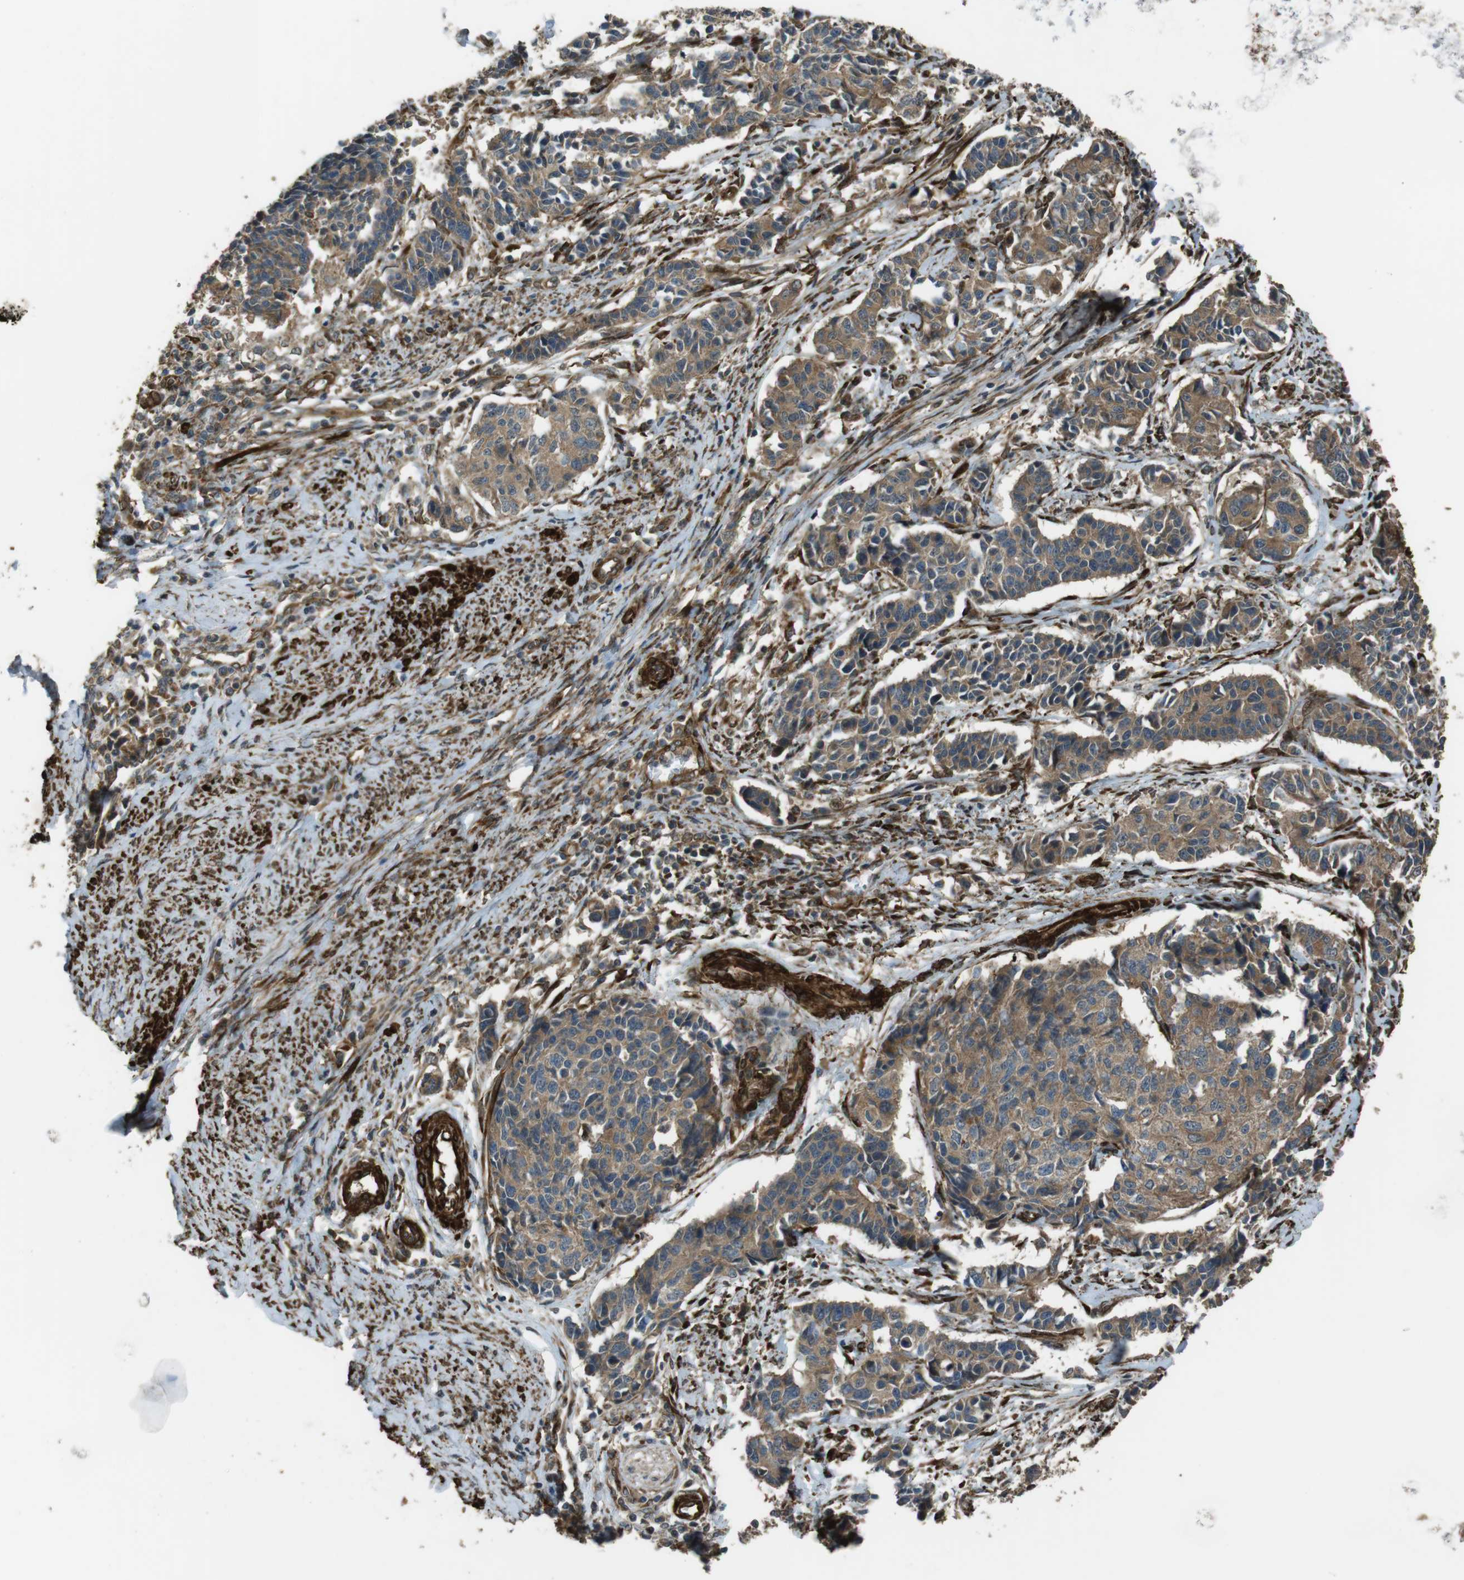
{"staining": {"intensity": "moderate", "quantity": ">75%", "location": "cytoplasmic/membranous"}, "tissue": "cervical cancer", "cell_type": "Tumor cells", "image_type": "cancer", "snomed": [{"axis": "morphology", "description": "Normal tissue, NOS"}, {"axis": "morphology", "description": "Squamous cell carcinoma, NOS"}, {"axis": "topography", "description": "Cervix"}], "caption": "This micrograph displays immunohistochemistry (IHC) staining of cervical cancer (squamous cell carcinoma), with medium moderate cytoplasmic/membranous expression in about >75% of tumor cells.", "gene": "MSRB3", "patient": {"sex": "female", "age": 35}}